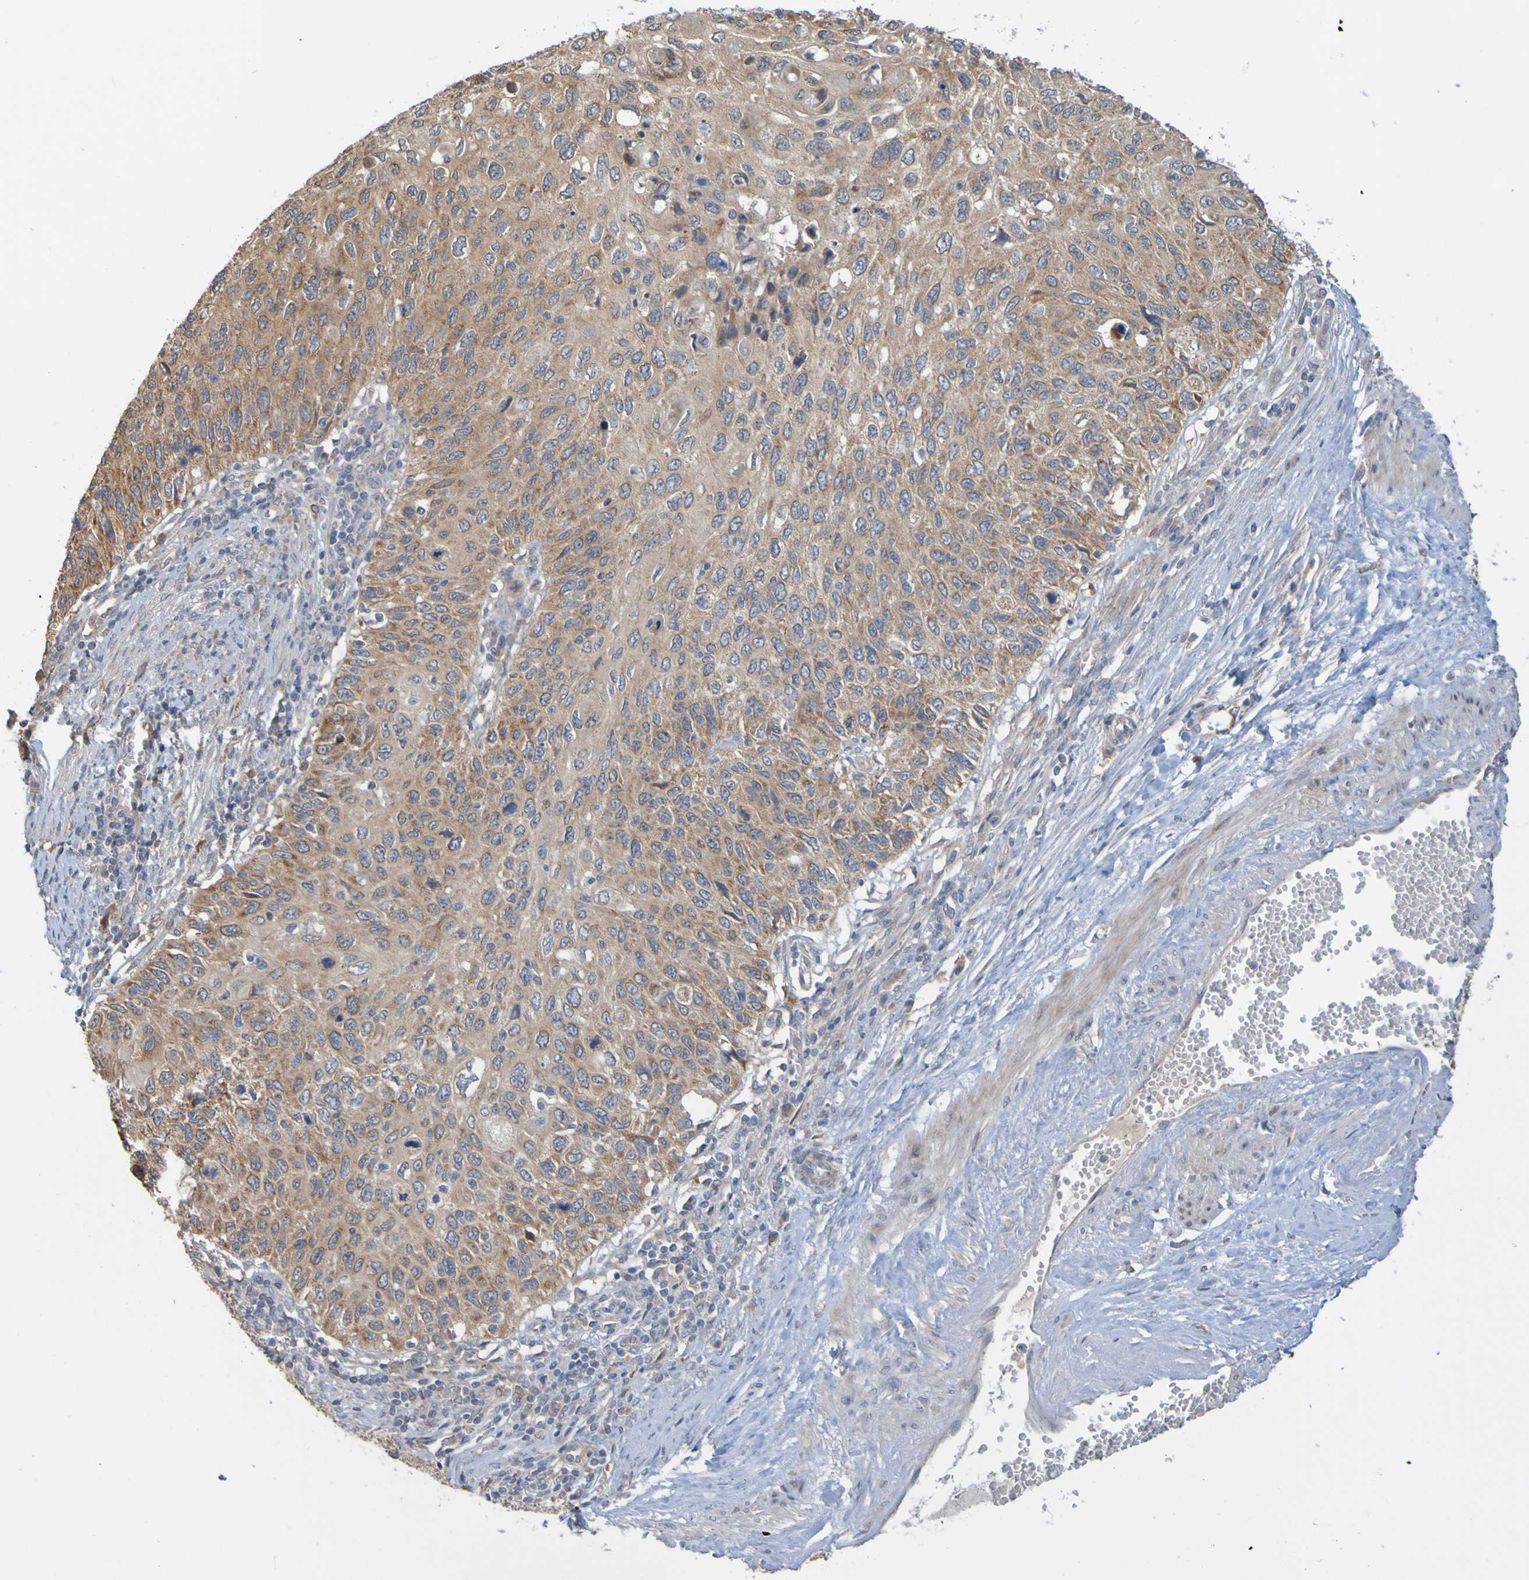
{"staining": {"intensity": "moderate", "quantity": ">75%", "location": "cytoplasmic/membranous"}, "tissue": "cervical cancer", "cell_type": "Tumor cells", "image_type": "cancer", "snomed": [{"axis": "morphology", "description": "Squamous cell carcinoma, NOS"}, {"axis": "topography", "description": "Cervix"}], "caption": "DAB (3,3'-diaminobenzidine) immunohistochemical staining of human cervical squamous cell carcinoma shows moderate cytoplasmic/membranous protein expression in about >75% of tumor cells.", "gene": "NAV2", "patient": {"sex": "female", "age": 70}}